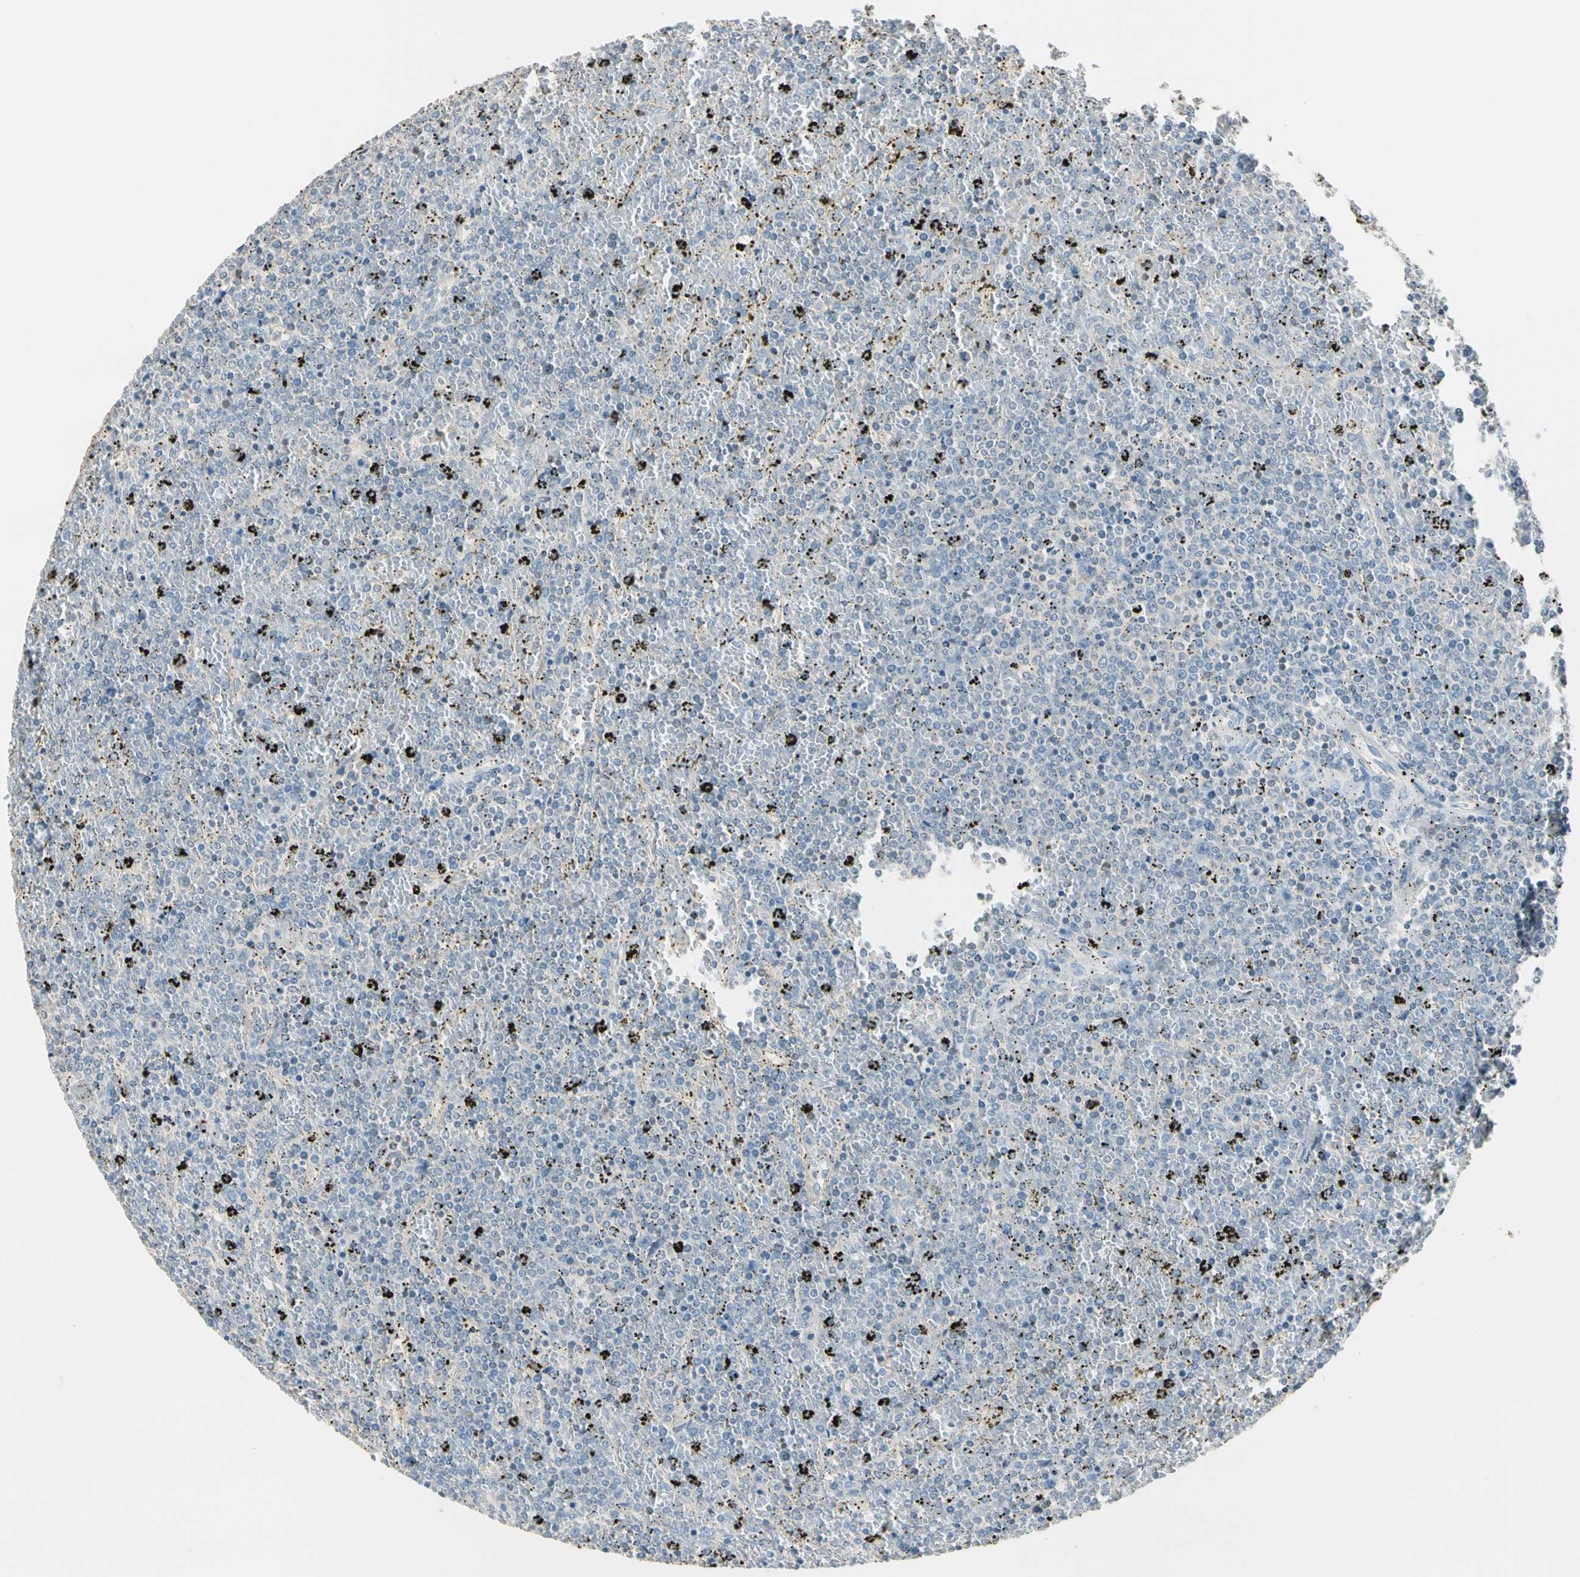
{"staining": {"intensity": "negative", "quantity": "none", "location": "none"}, "tissue": "lymphoma", "cell_type": "Tumor cells", "image_type": "cancer", "snomed": [{"axis": "morphology", "description": "Malignant lymphoma, non-Hodgkin's type, Low grade"}, {"axis": "topography", "description": "Spleen"}], "caption": "This is an immunohistochemistry image of human lymphoma. There is no positivity in tumor cells.", "gene": "GPR153", "patient": {"sex": "female", "age": 77}}